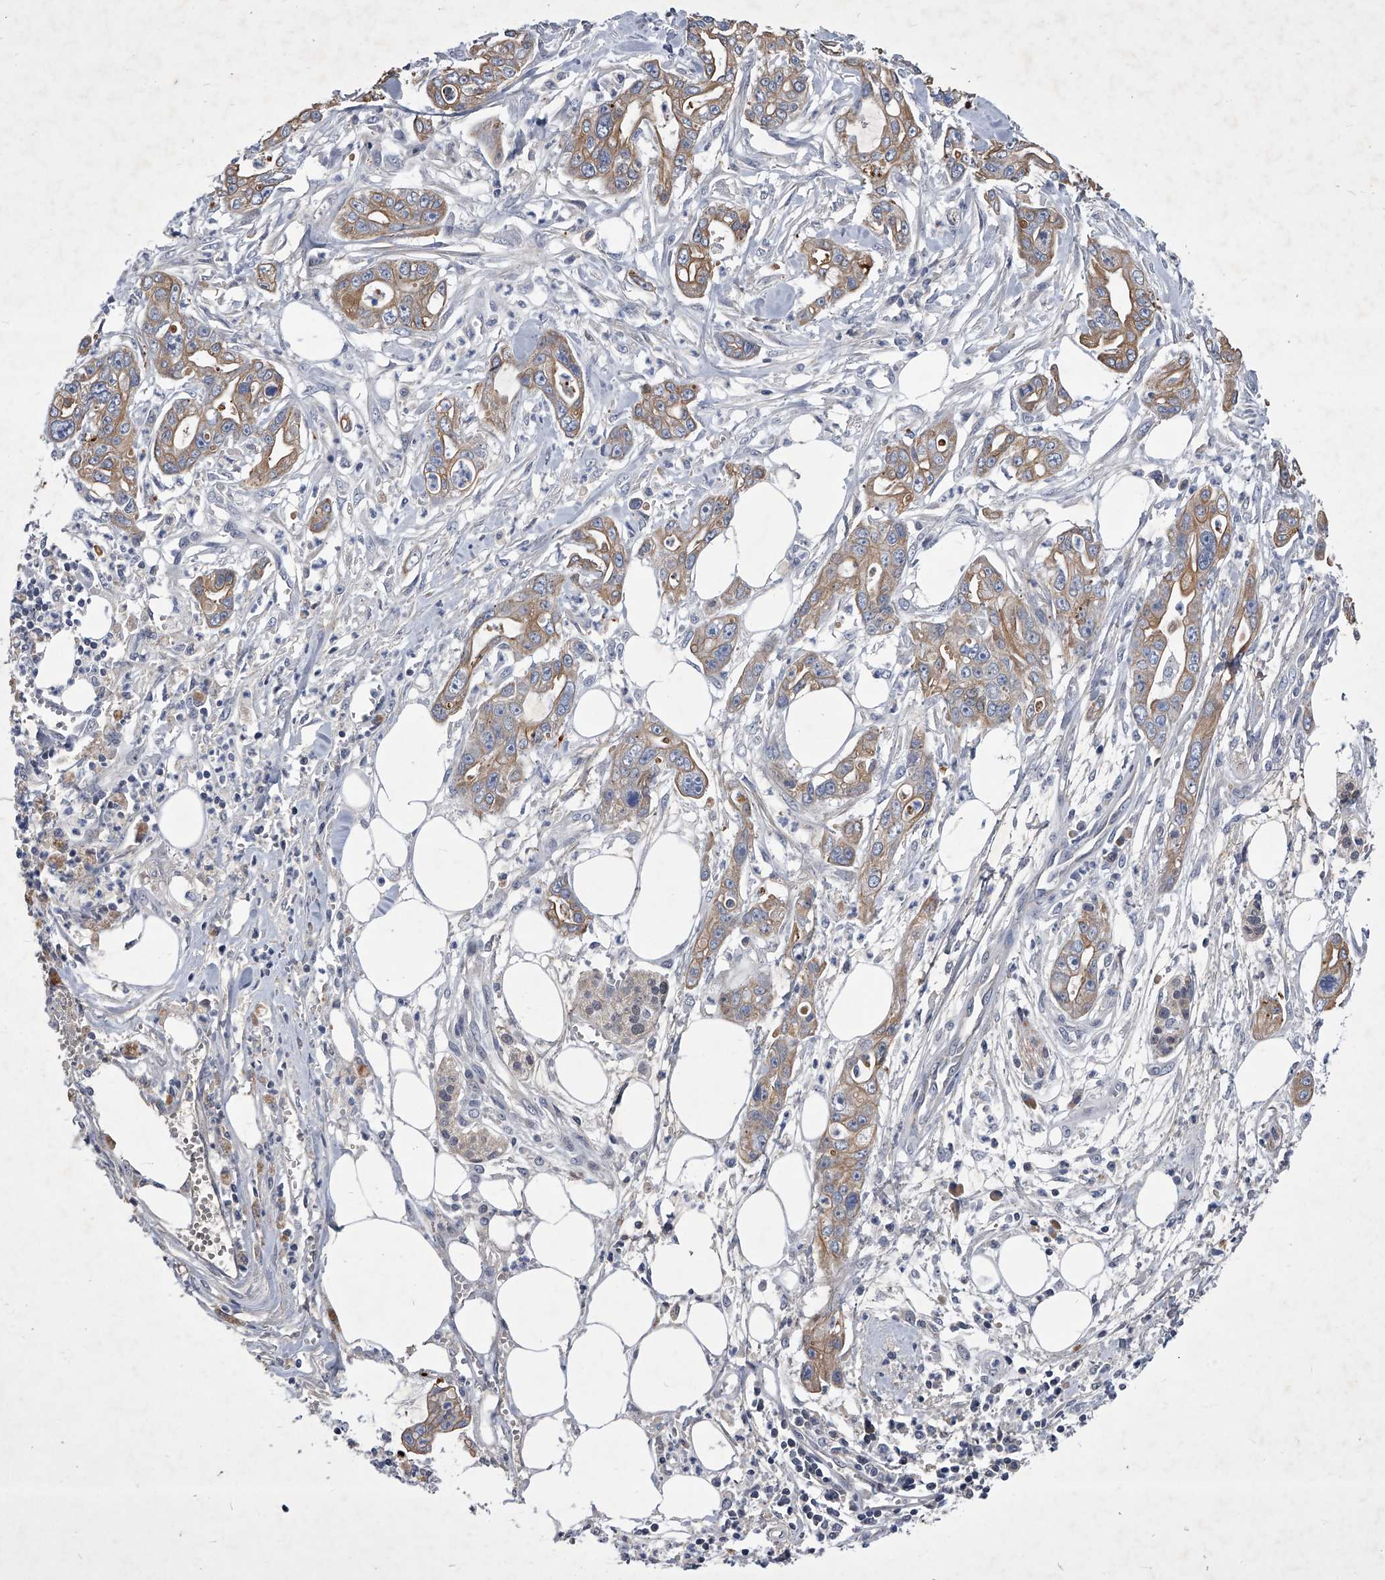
{"staining": {"intensity": "moderate", "quantity": ">75%", "location": "cytoplasmic/membranous"}, "tissue": "pancreatic cancer", "cell_type": "Tumor cells", "image_type": "cancer", "snomed": [{"axis": "morphology", "description": "Adenocarcinoma, NOS"}, {"axis": "topography", "description": "Pancreas"}], "caption": "Tumor cells reveal medium levels of moderate cytoplasmic/membranous expression in about >75% of cells in human pancreatic cancer (adenocarcinoma).", "gene": "ZNF76", "patient": {"sex": "male", "age": 68}}